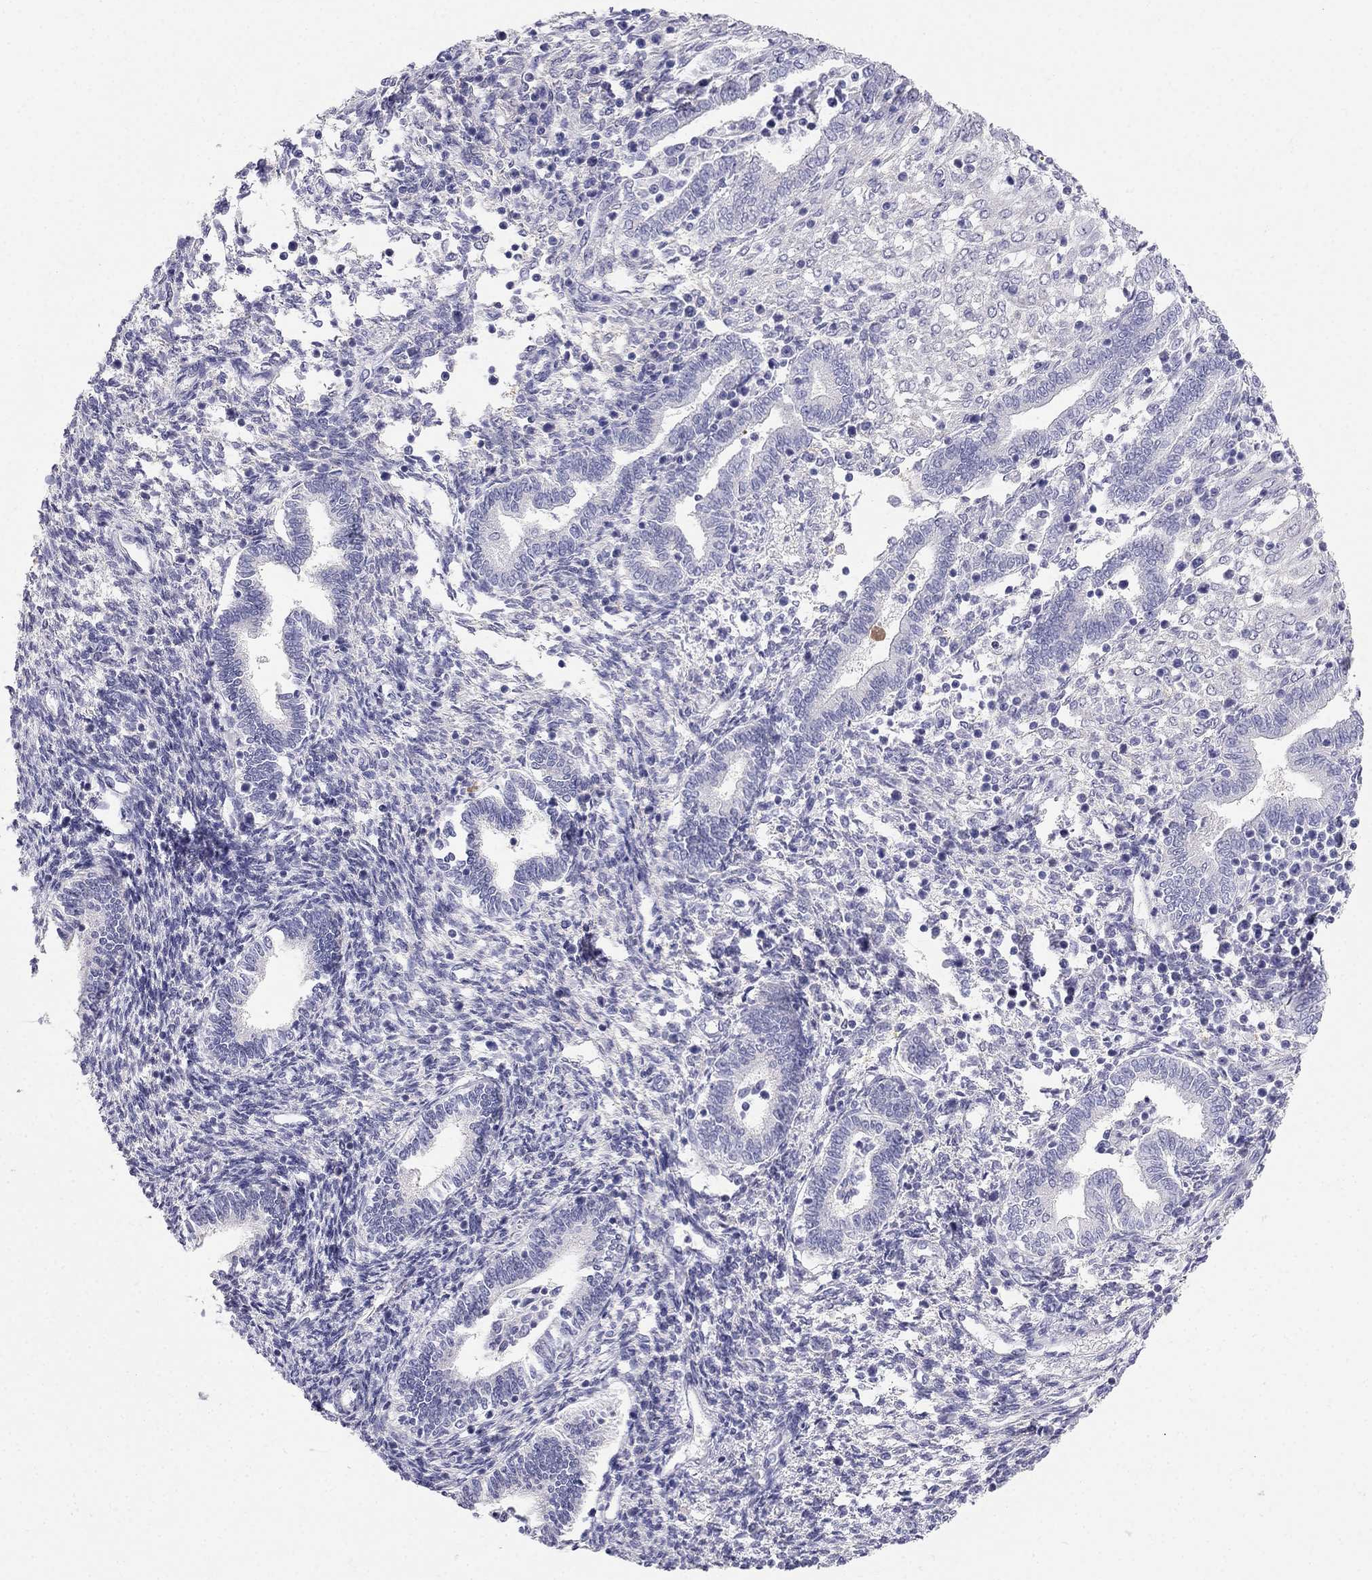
{"staining": {"intensity": "negative", "quantity": "none", "location": "none"}, "tissue": "endometrium", "cell_type": "Cells in endometrial stroma", "image_type": "normal", "snomed": [{"axis": "morphology", "description": "Normal tissue, NOS"}, {"axis": "topography", "description": "Endometrium"}], "caption": "The photomicrograph demonstrates no staining of cells in endometrial stroma in unremarkable endometrium.", "gene": "RFLNA", "patient": {"sex": "female", "age": 42}}